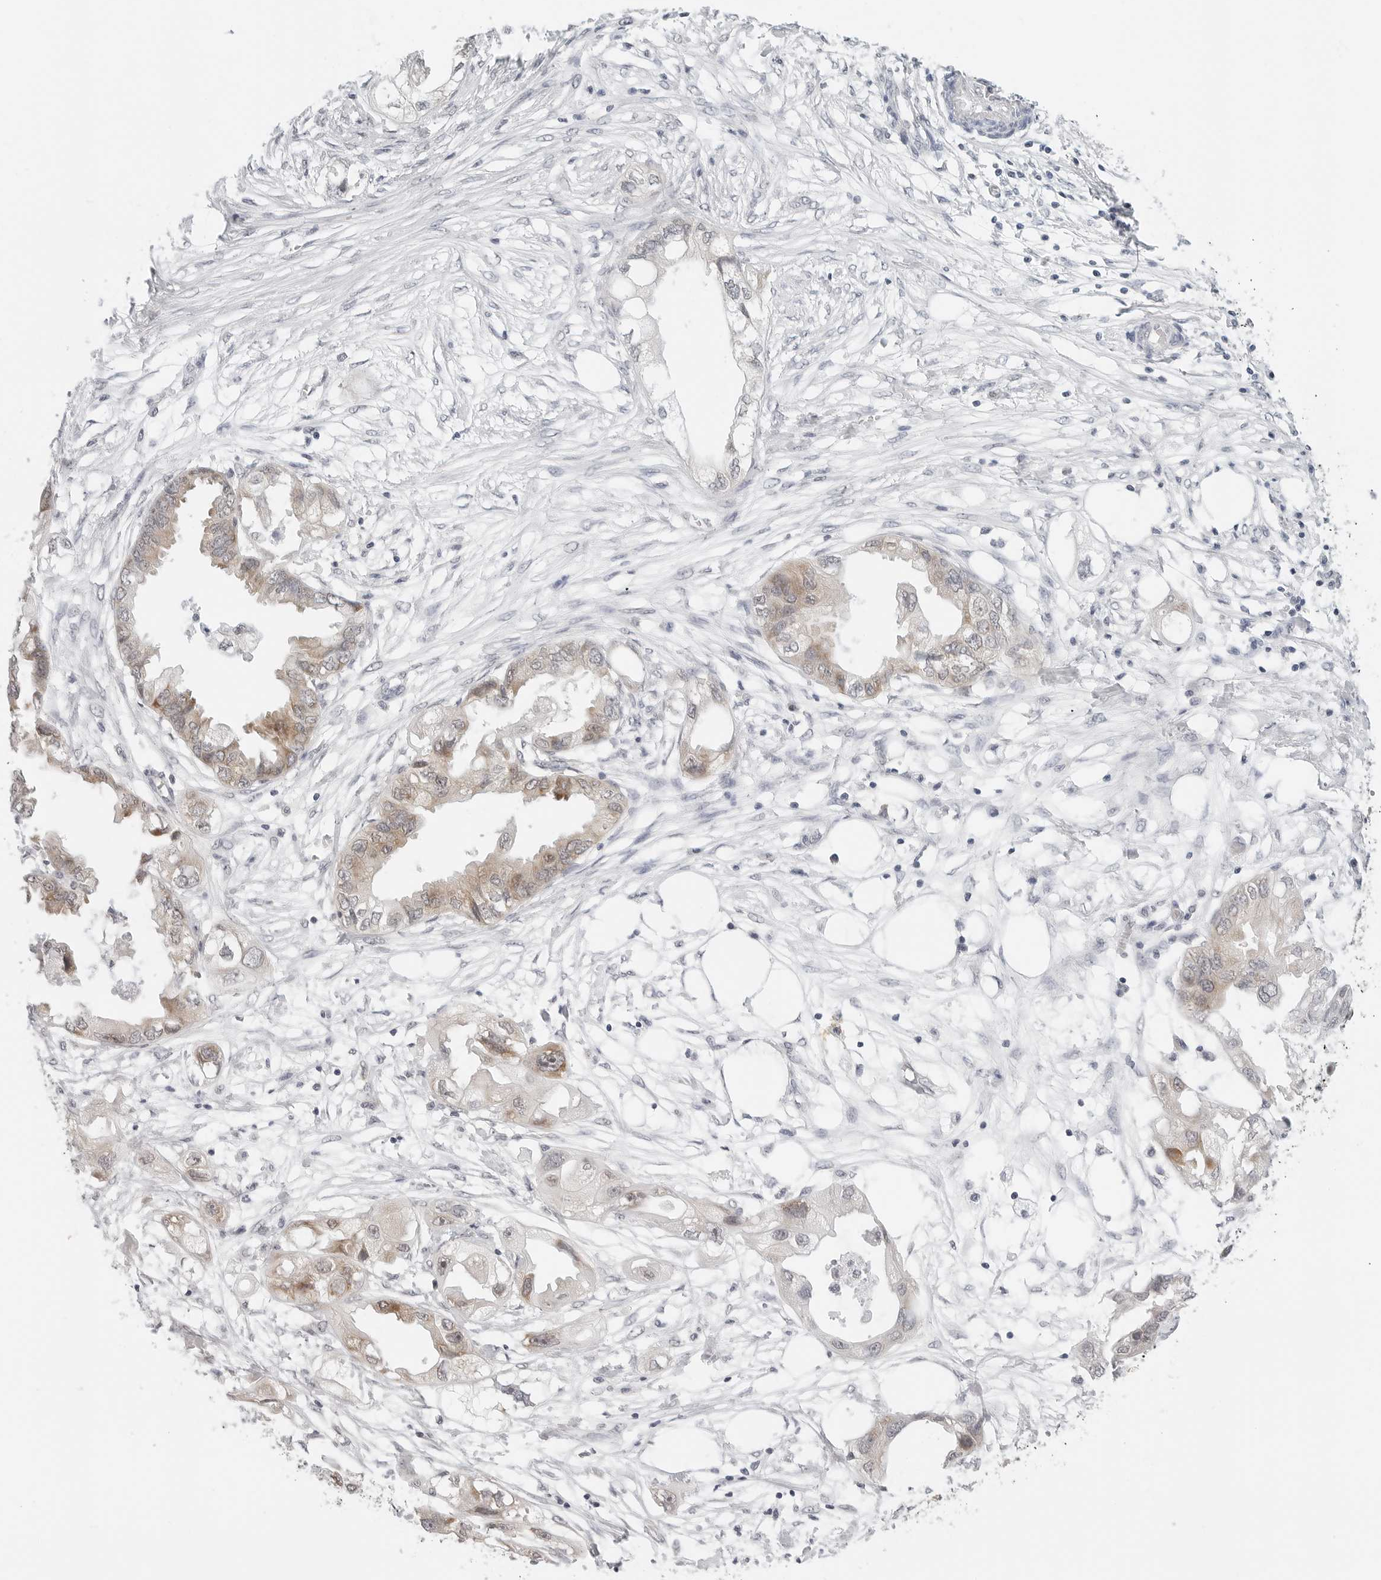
{"staining": {"intensity": "moderate", "quantity": "<25%", "location": "cytoplasmic/membranous,nuclear"}, "tissue": "endometrial cancer", "cell_type": "Tumor cells", "image_type": "cancer", "snomed": [{"axis": "morphology", "description": "Adenocarcinoma, NOS"}, {"axis": "morphology", "description": "Adenocarcinoma, metastatic, NOS"}, {"axis": "topography", "description": "Adipose tissue"}, {"axis": "topography", "description": "Endometrium"}], "caption": "This photomicrograph reveals IHC staining of human endometrial cancer (metastatic adenocarcinoma), with low moderate cytoplasmic/membranous and nuclear expression in about <25% of tumor cells.", "gene": "METAP1", "patient": {"sex": "female", "age": 67}}